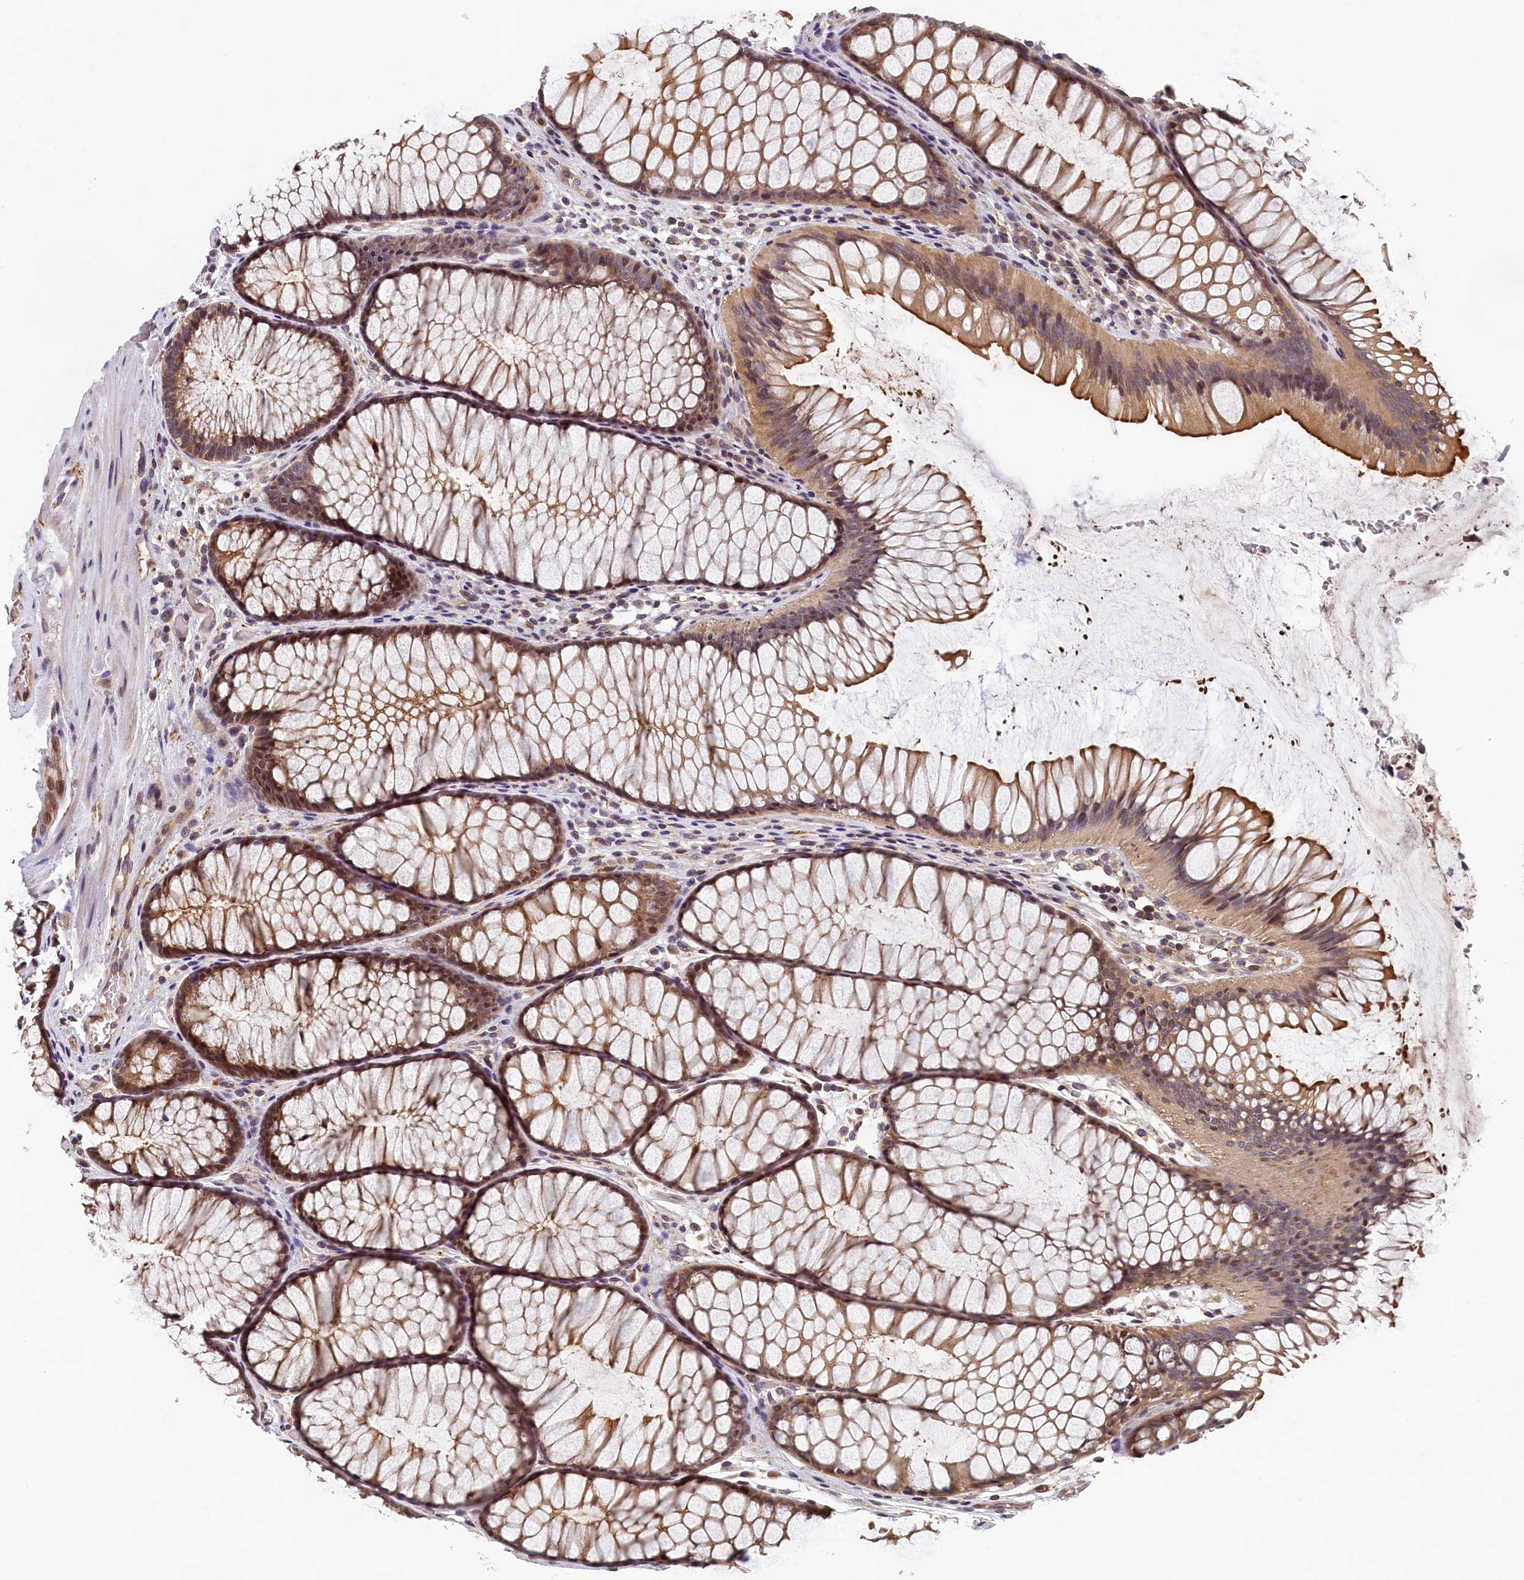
{"staining": {"intensity": "moderate", "quantity": "25%-75%", "location": "cytoplasmic/membranous"}, "tissue": "colon", "cell_type": "Endothelial cells", "image_type": "normal", "snomed": [{"axis": "morphology", "description": "Normal tissue, NOS"}, {"axis": "topography", "description": "Colon"}], "caption": "The immunohistochemical stain shows moderate cytoplasmic/membranous staining in endothelial cells of benign colon. (DAB IHC, brown staining for protein, blue staining for nuclei).", "gene": "TMEM116", "patient": {"sex": "female", "age": 82}}